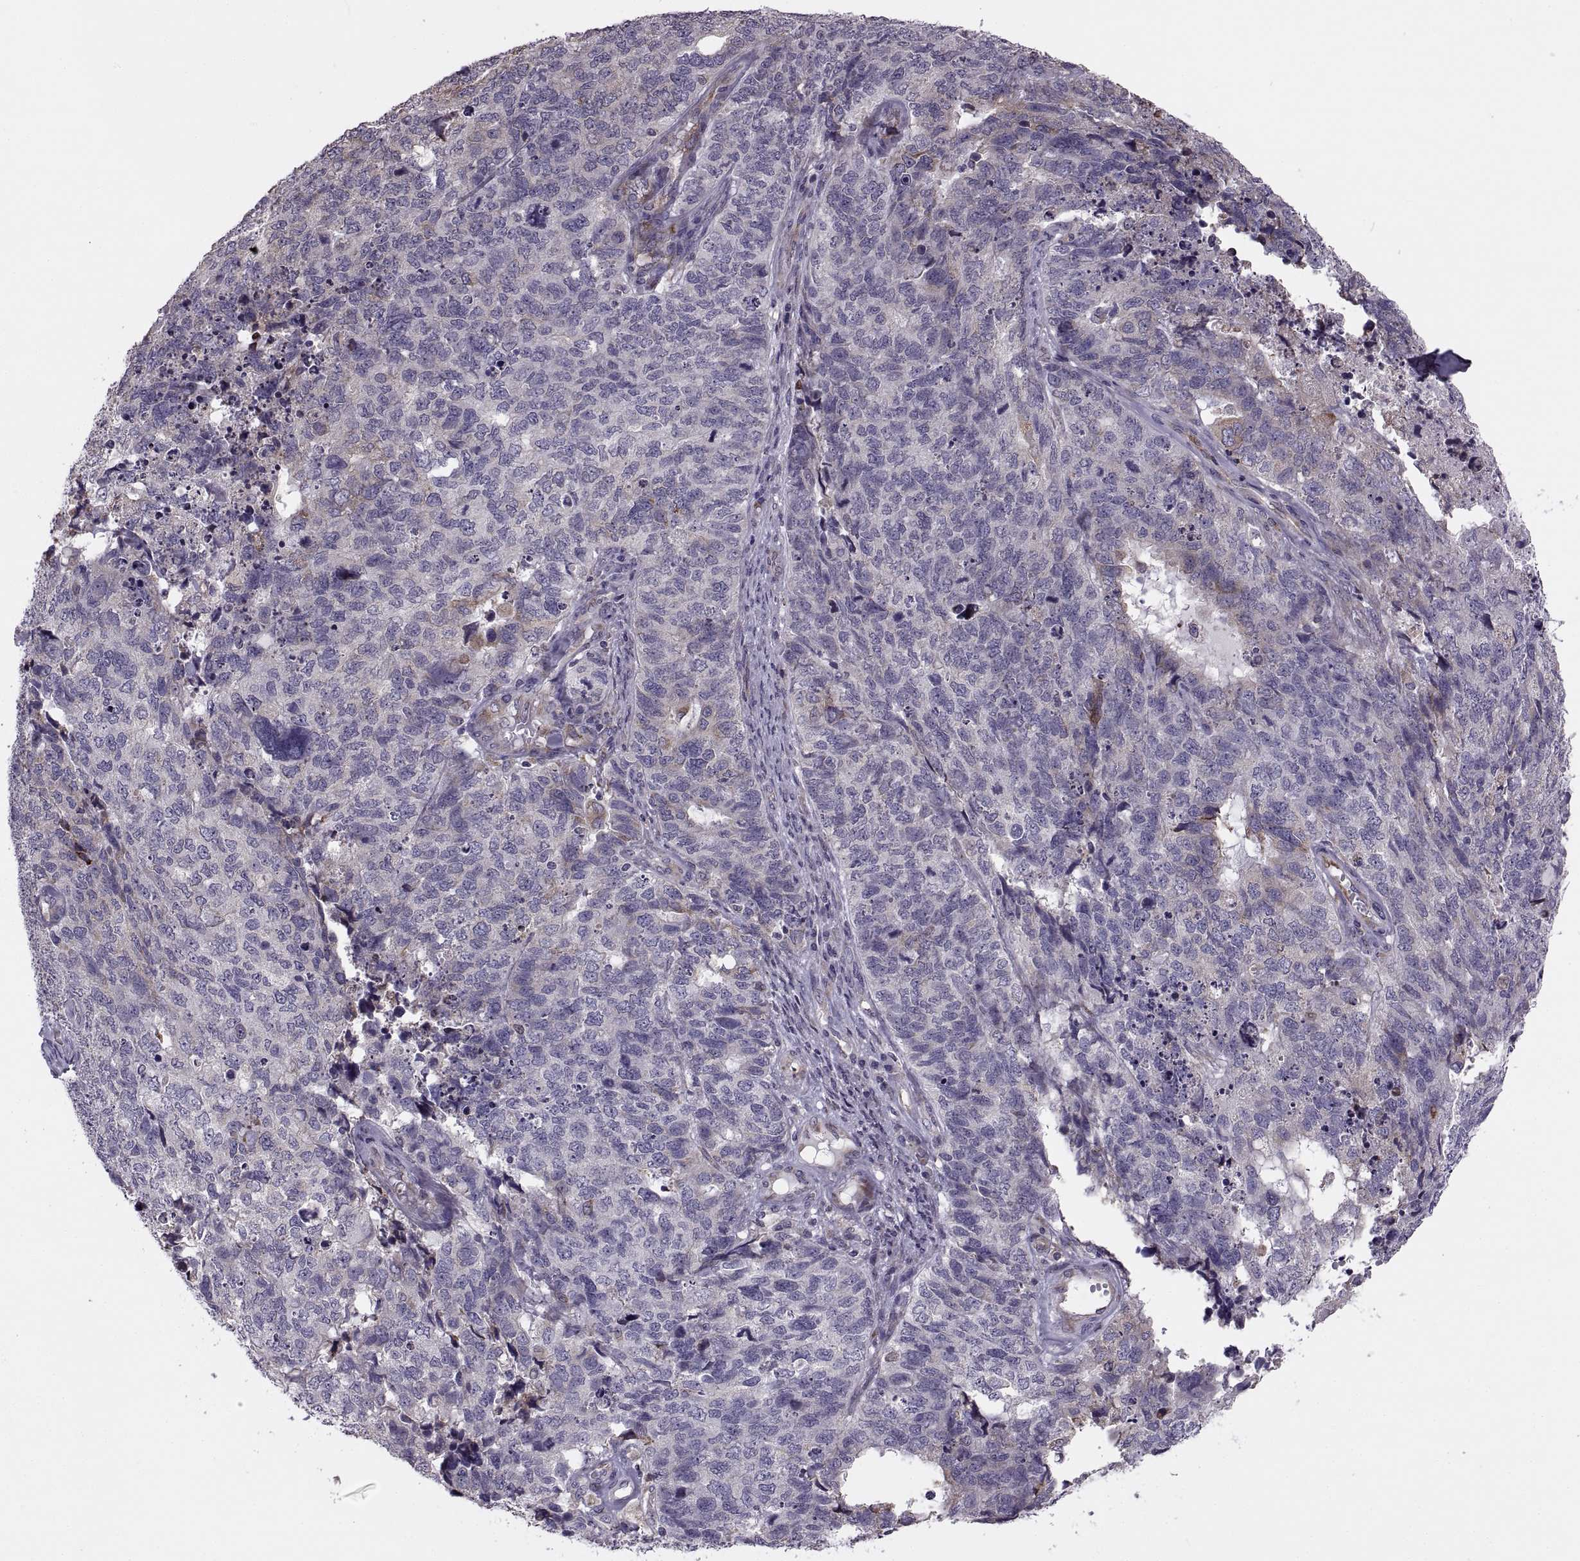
{"staining": {"intensity": "weak", "quantity": "<25%", "location": "cytoplasmic/membranous"}, "tissue": "cervical cancer", "cell_type": "Tumor cells", "image_type": "cancer", "snomed": [{"axis": "morphology", "description": "Squamous cell carcinoma, NOS"}, {"axis": "topography", "description": "Cervix"}], "caption": "Tumor cells are negative for protein expression in human cervical cancer (squamous cell carcinoma).", "gene": "LETM2", "patient": {"sex": "female", "age": 63}}